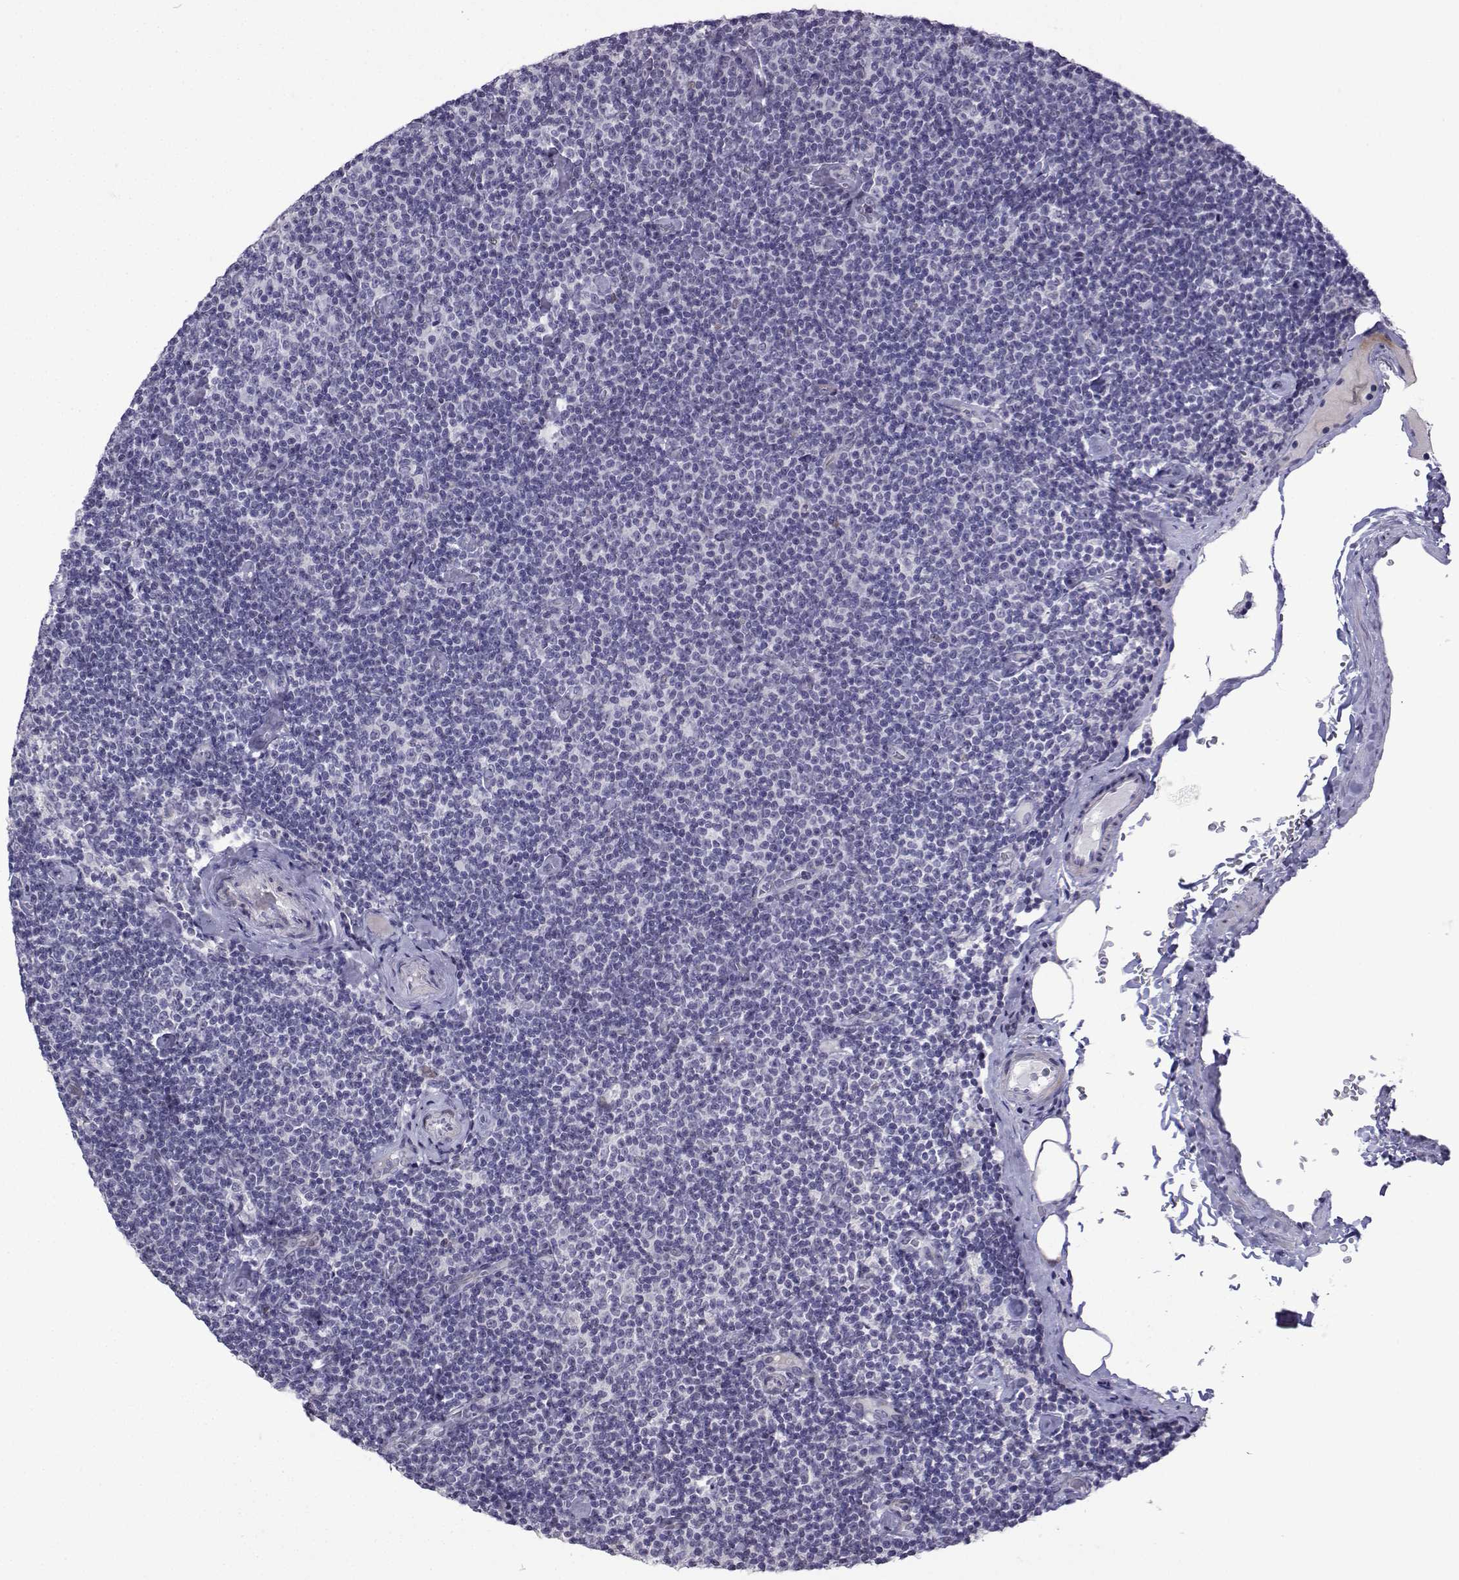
{"staining": {"intensity": "negative", "quantity": "none", "location": "none"}, "tissue": "lymphoma", "cell_type": "Tumor cells", "image_type": "cancer", "snomed": [{"axis": "morphology", "description": "Malignant lymphoma, non-Hodgkin's type, Low grade"}, {"axis": "topography", "description": "Lymph node"}], "caption": "Human lymphoma stained for a protein using IHC demonstrates no staining in tumor cells.", "gene": "CFAP70", "patient": {"sex": "male", "age": 81}}